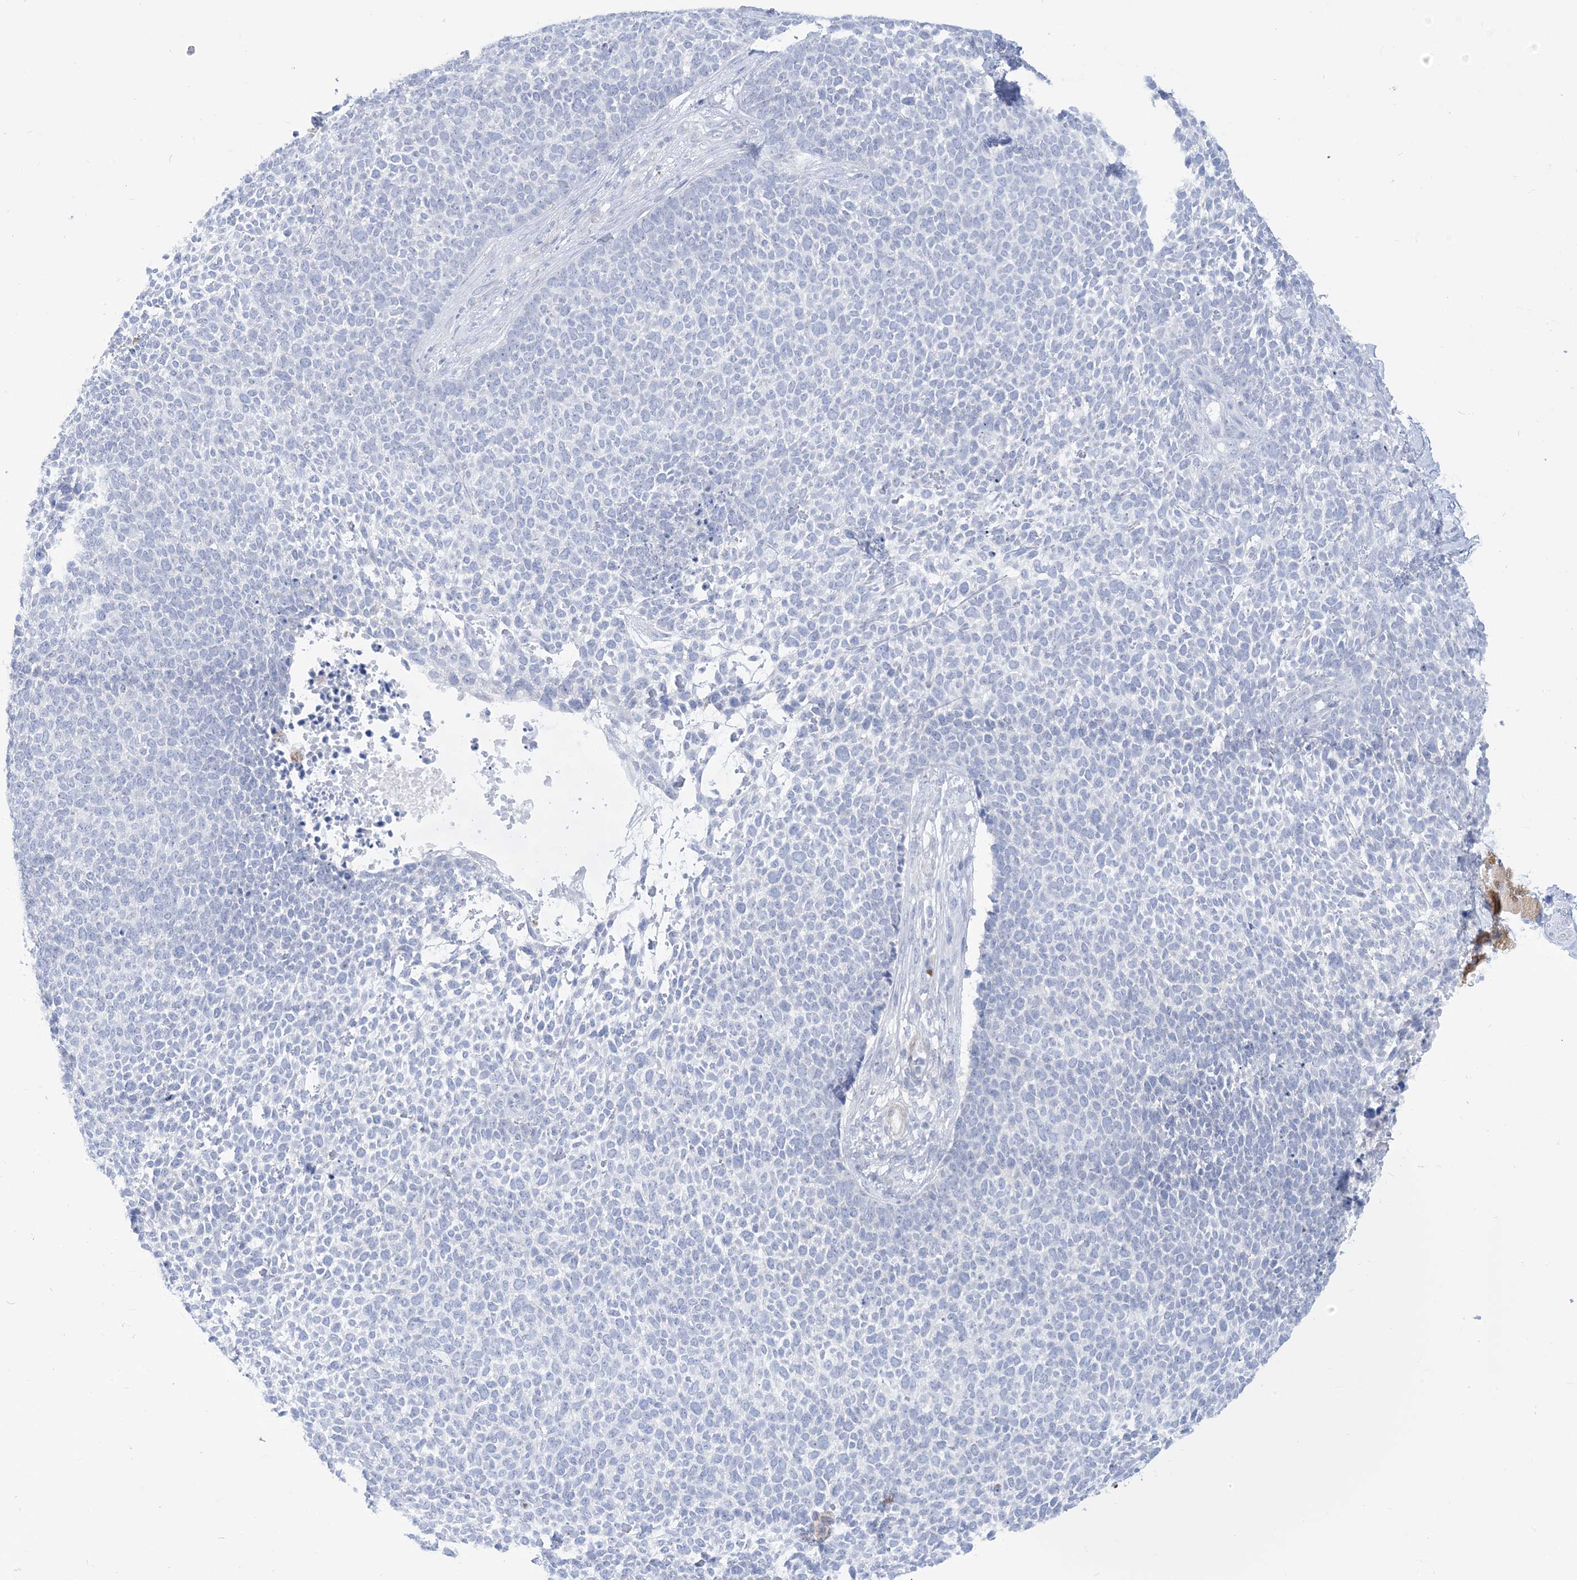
{"staining": {"intensity": "negative", "quantity": "none", "location": "none"}, "tissue": "skin cancer", "cell_type": "Tumor cells", "image_type": "cancer", "snomed": [{"axis": "morphology", "description": "Basal cell carcinoma"}, {"axis": "topography", "description": "Skin"}], "caption": "Skin cancer was stained to show a protein in brown. There is no significant positivity in tumor cells.", "gene": "MARS2", "patient": {"sex": "female", "age": 84}}